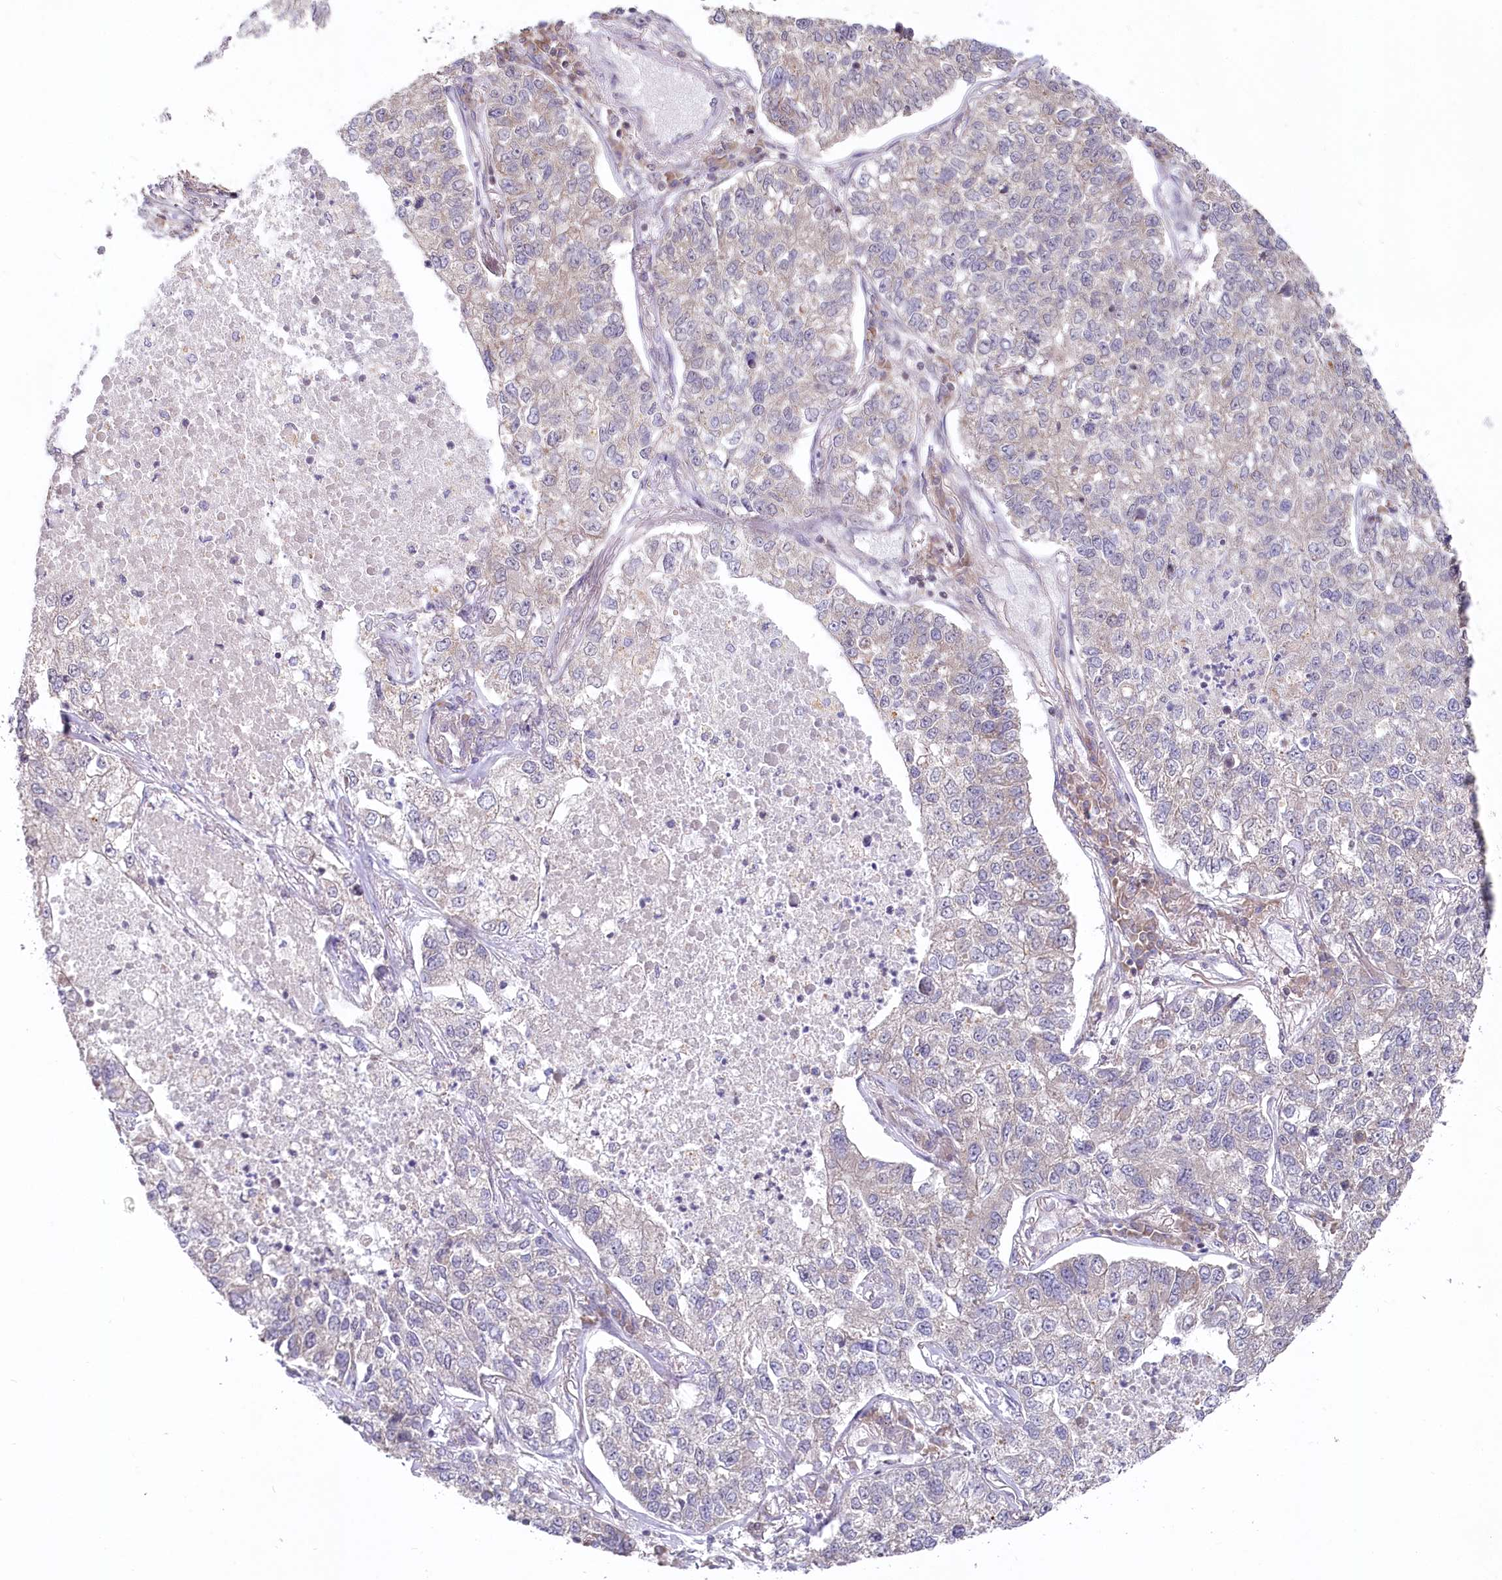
{"staining": {"intensity": "negative", "quantity": "none", "location": "none"}, "tissue": "lung cancer", "cell_type": "Tumor cells", "image_type": "cancer", "snomed": [{"axis": "morphology", "description": "Adenocarcinoma, NOS"}, {"axis": "topography", "description": "Lung"}], "caption": "Tumor cells are negative for protein expression in human lung adenocarcinoma. Brightfield microscopy of immunohistochemistry (IHC) stained with DAB (brown) and hematoxylin (blue), captured at high magnification.", "gene": "CGGBP1", "patient": {"sex": "male", "age": 49}}